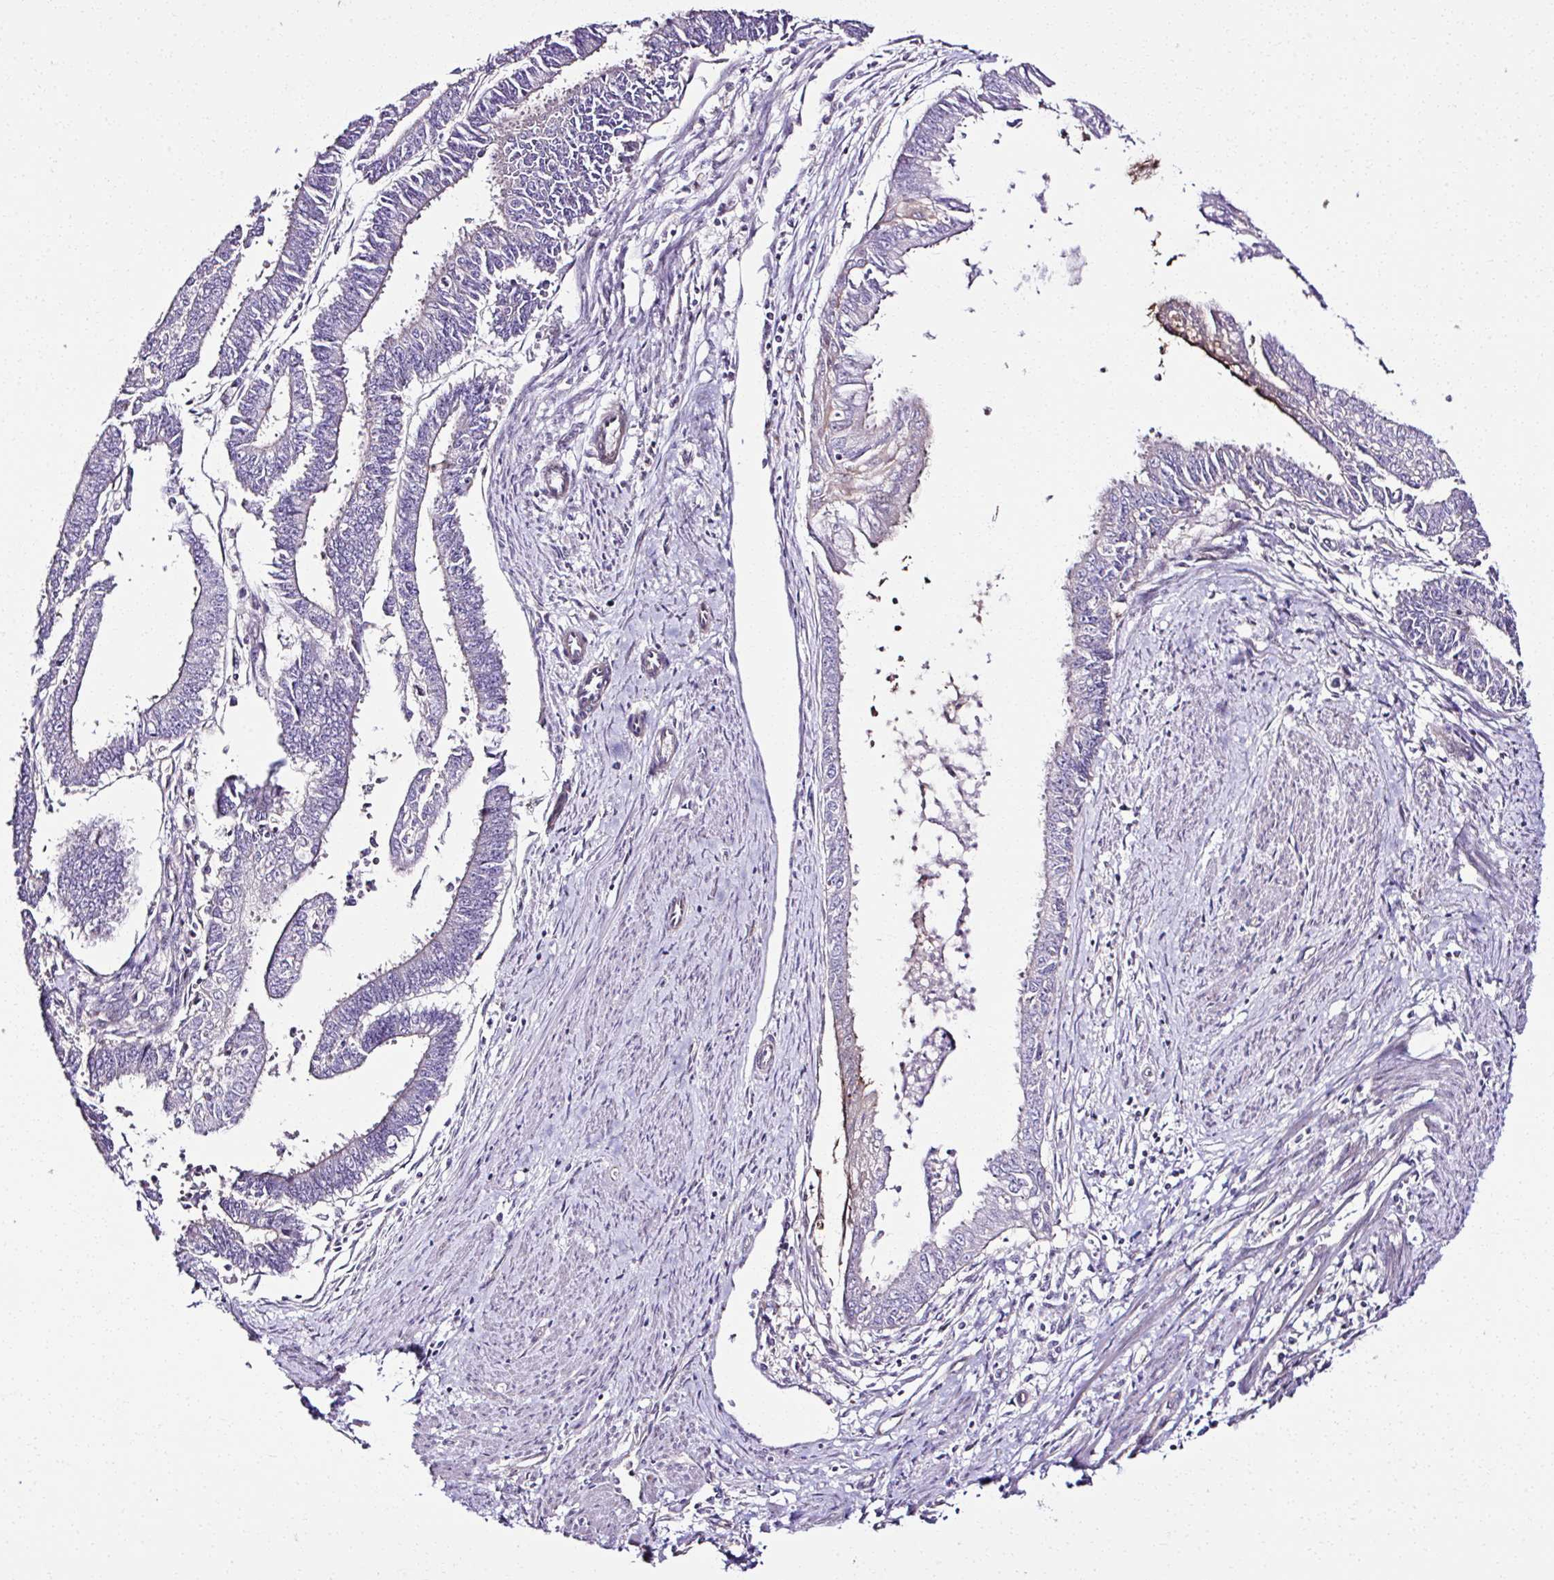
{"staining": {"intensity": "negative", "quantity": "none", "location": "none"}, "tissue": "endometrial cancer", "cell_type": "Tumor cells", "image_type": "cancer", "snomed": [{"axis": "morphology", "description": "Adenocarcinoma, NOS"}, {"axis": "topography", "description": "Endometrium"}], "caption": "This is an IHC micrograph of endometrial adenocarcinoma. There is no staining in tumor cells.", "gene": "CCDC85C", "patient": {"sex": "female", "age": 73}}